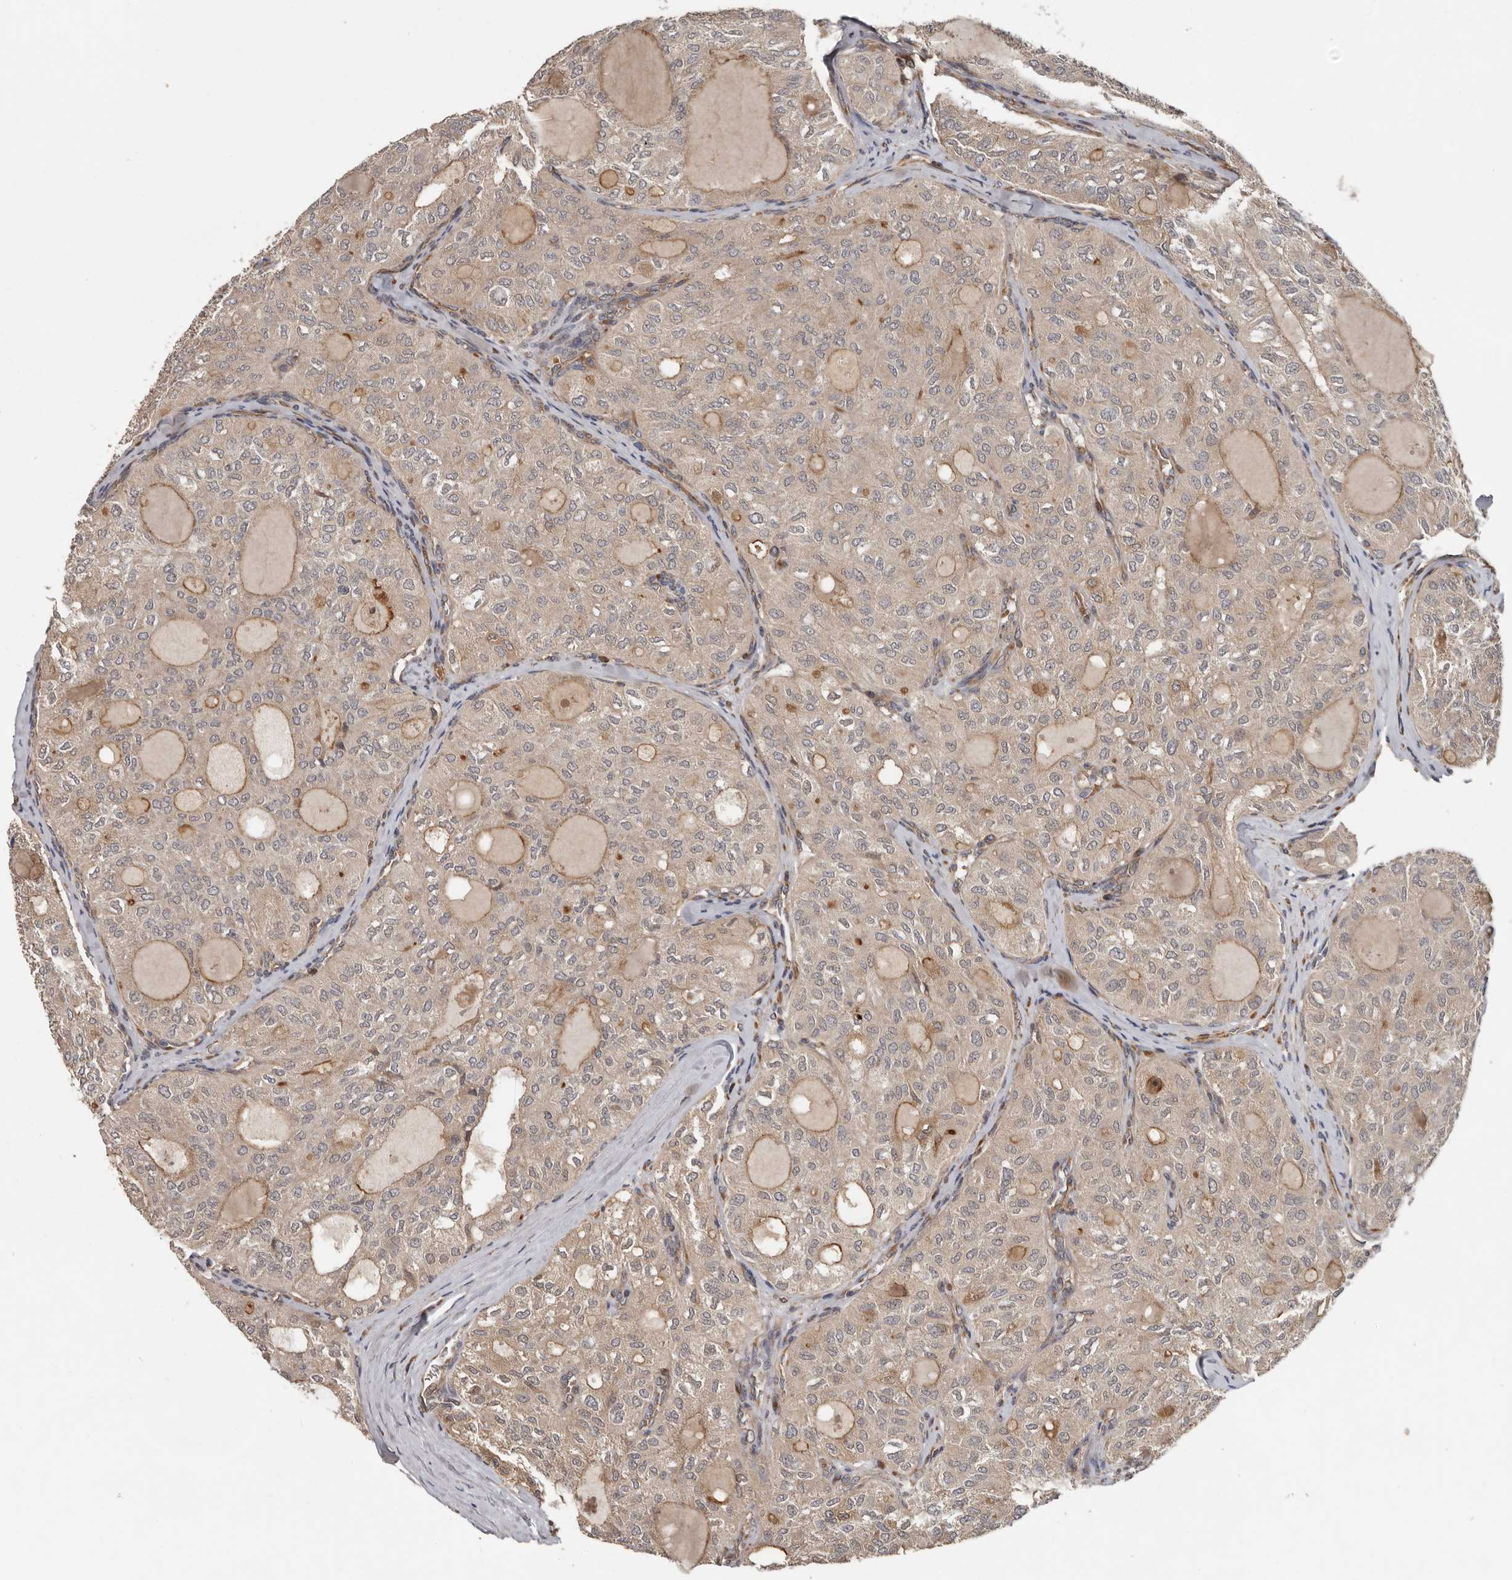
{"staining": {"intensity": "moderate", "quantity": "25%-75%", "location": "cytoplasmic/membranous"}, "tissue": "thyroid cancer", "cell_type": "Tumor cells", "image_type": "cancer", "snomed": [{"axis": "morphology", "description": "Follicular adenoma carcinoma, NOS"}, {"axis": "topography", "description": "Thyroid gland"}], "caption": "Thyroid cancer stained with IHC displays moderate cytoplasmic/membranous staining in approximately 25%-75% of tumor cells.", "gene": "MTF1", "patient": {"sex": "male", "age": 75}}